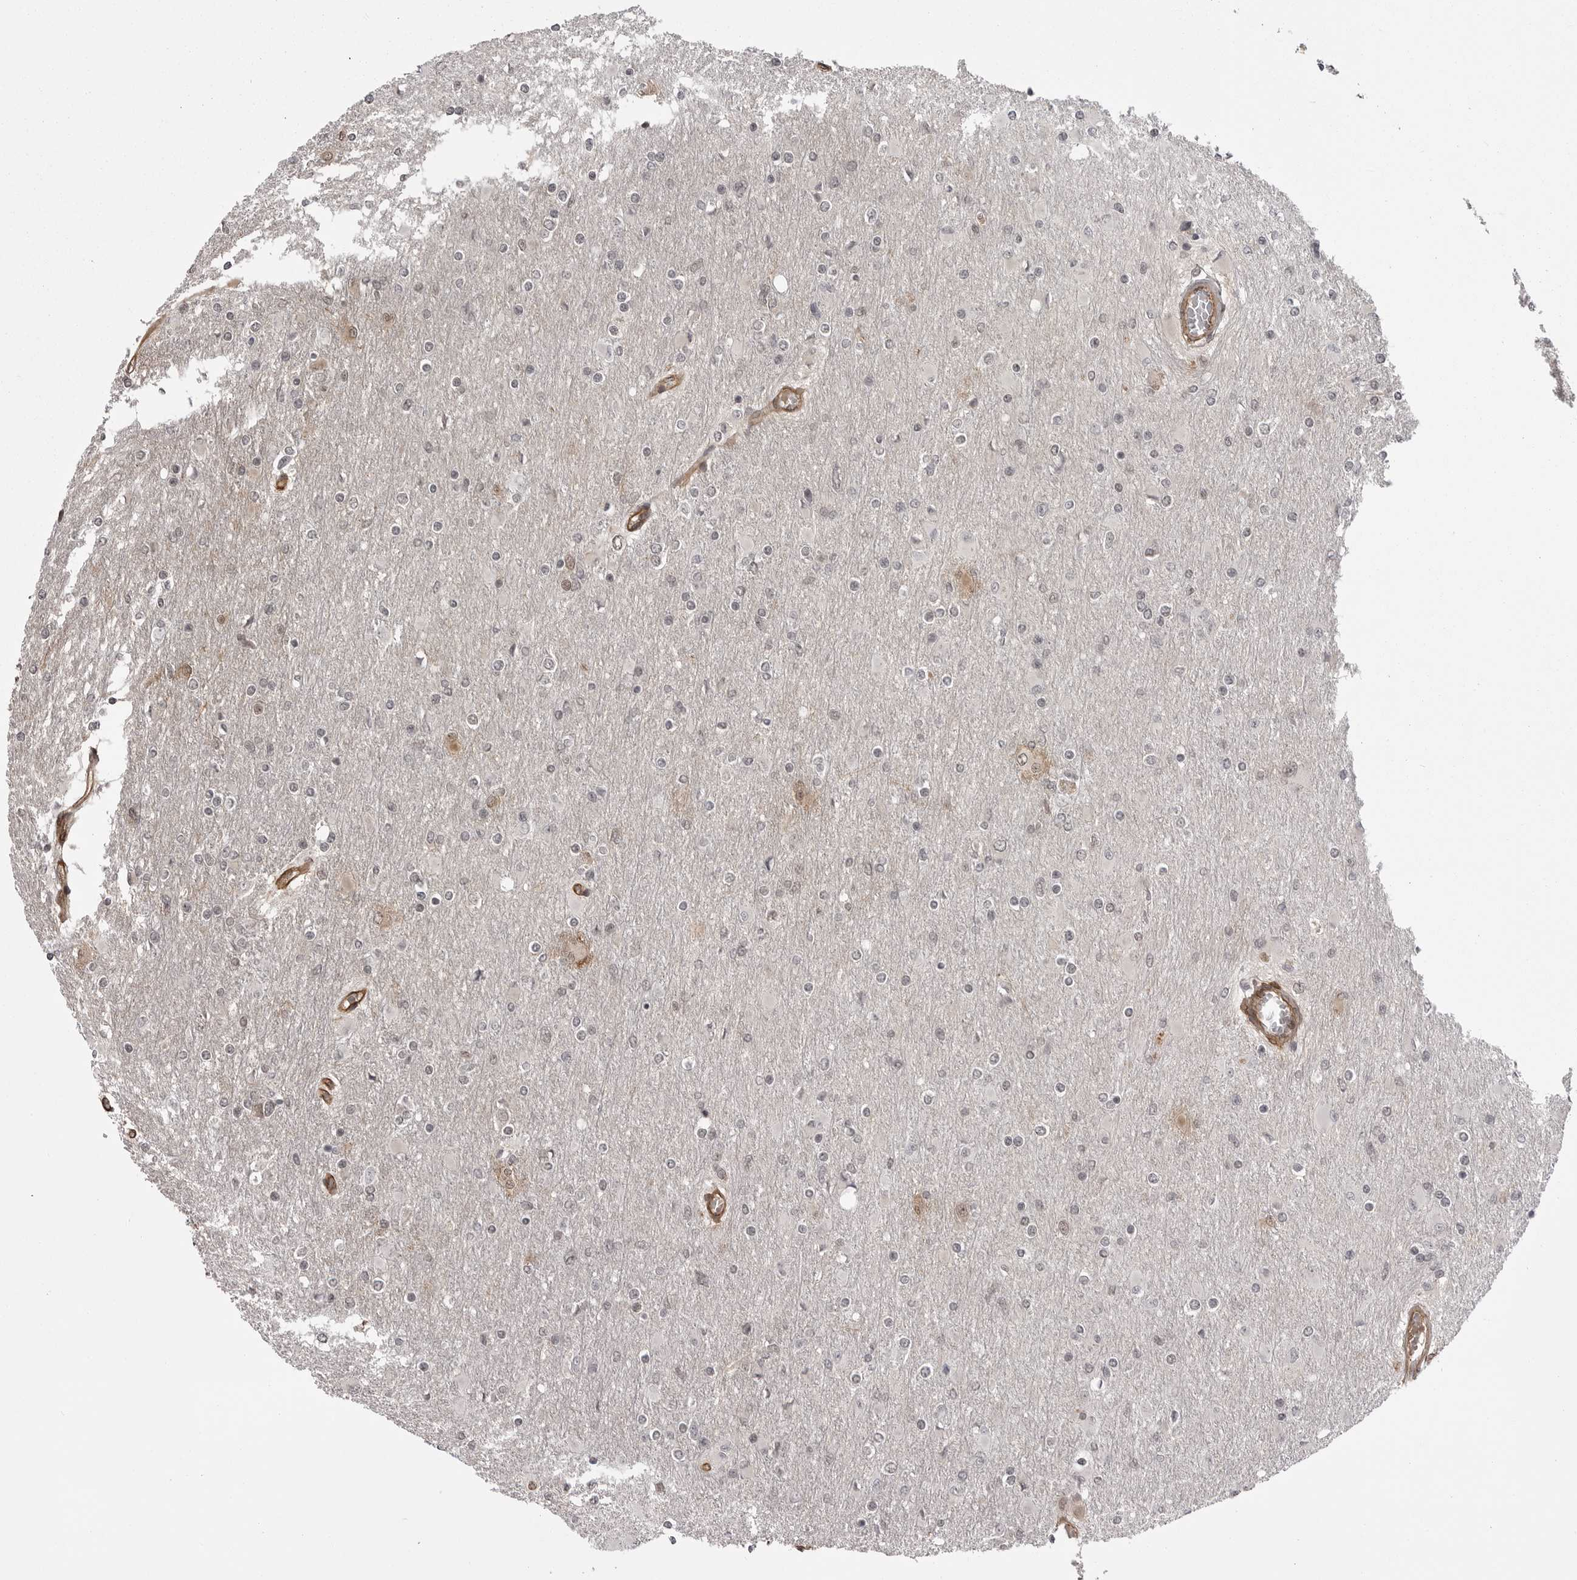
{"staining": {"intensity": "negative", "quantity": "none", "location": "none"}, "tissue": "glioma", "cell_type": "Tumor cells", "image_type": "cancer", "snomed": [{"axis": "morphology", "description": "Glioma, malignant, High grade"}, {"axis": "topography", "description": "Cerebral cortex"}], "caption": "Tumor cells show no significant positivity in glioma.", "gene": "SORBS1", "patient": {"sex": "female", "age": 36}}